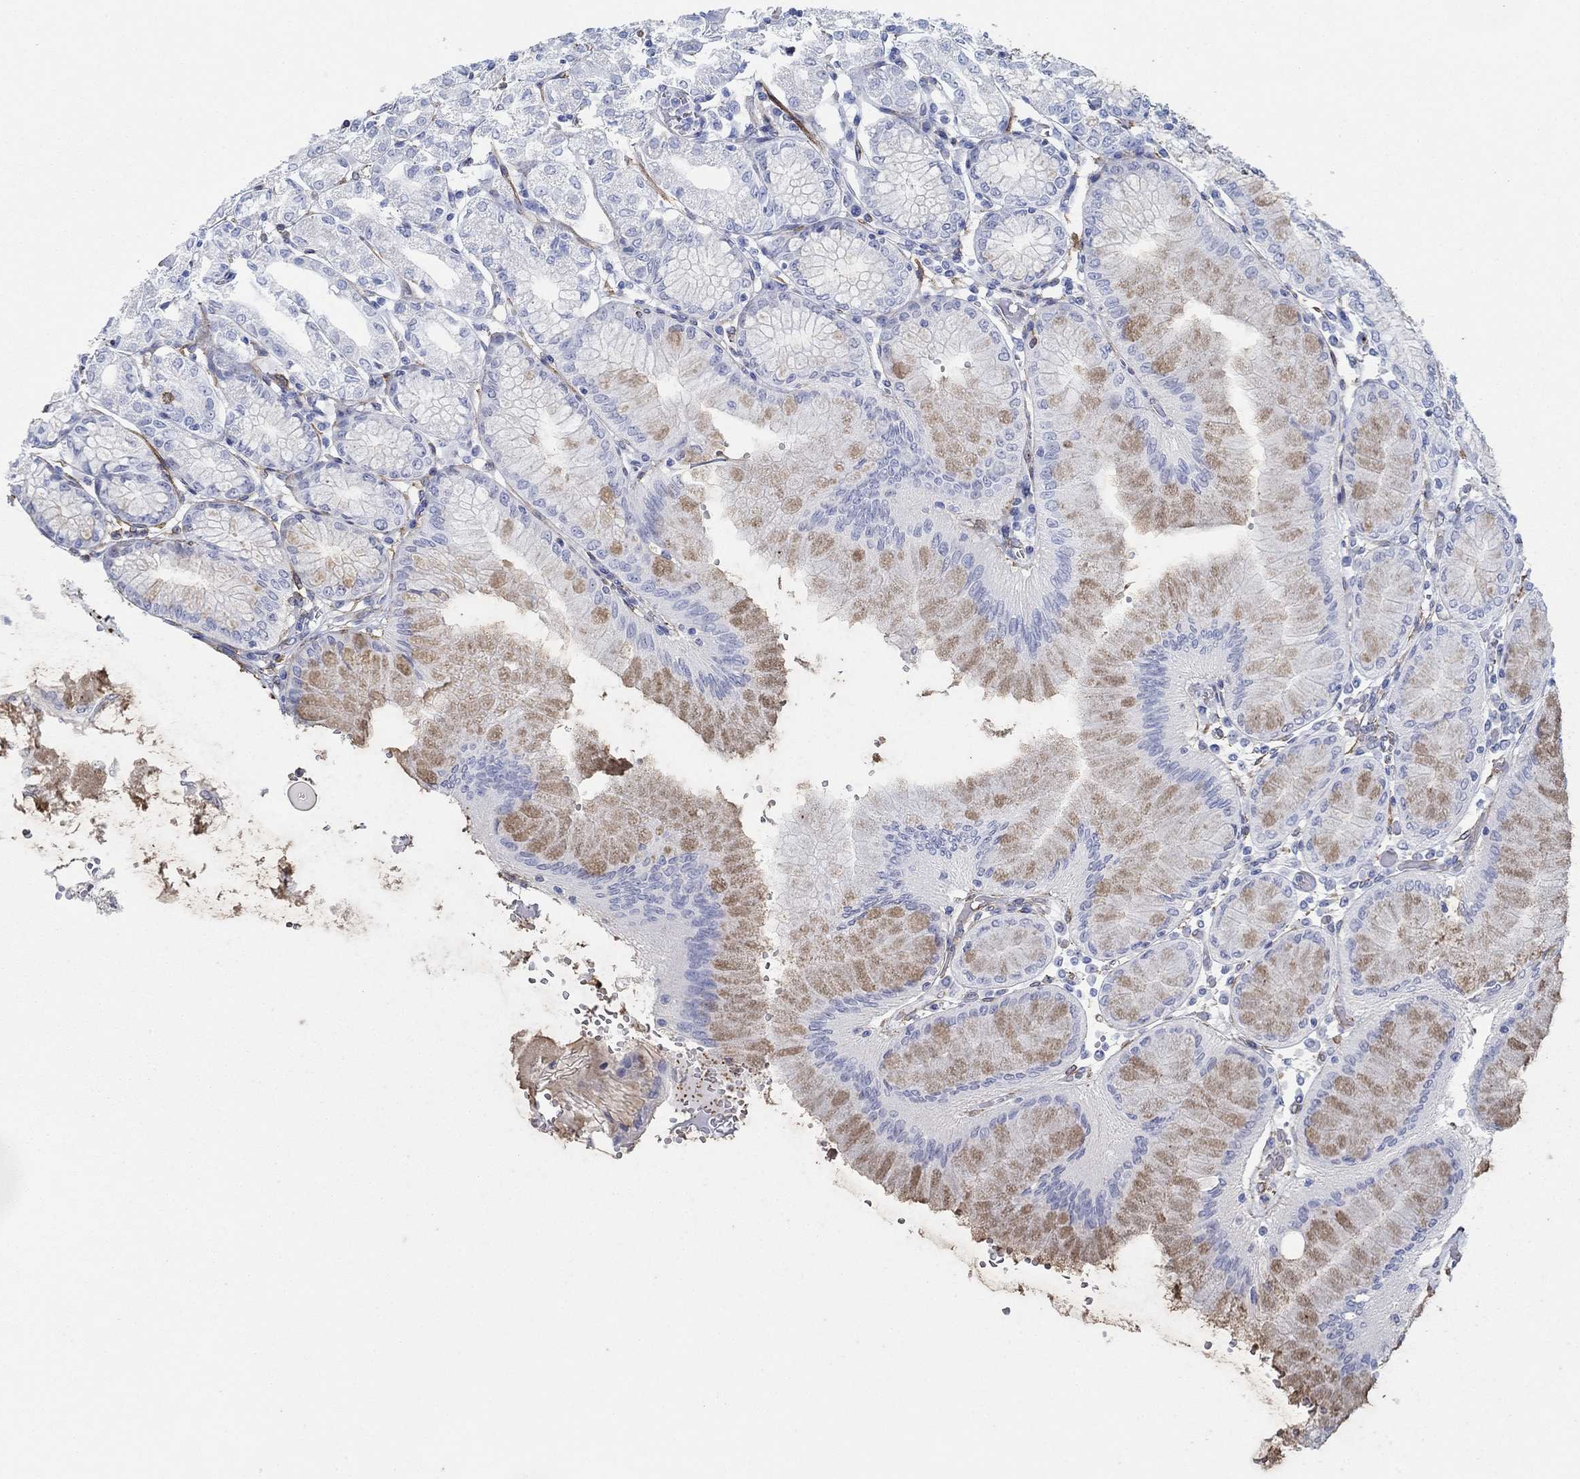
{"staining": {"intensity": "moderate", "quantity": "<25%", "location": "cytoplasmic/membranous"}, "tissue": "stomach", "cell_type": "Glandular cells", "image_type": "normal", "snomed": [{"axis": "morphology", "description": "Normal tissue, NOS"}, {"axis": "topography", "description": "Skeletal muscle"}, {"axis": "topography", "description": "Stomach"}], "caption": "A high-resolution histopathology image shows immunohistochemistry (IHC) staining of benign stomach, which reveals moderate cytoplasmic/membranous expression in about <25% of glandular cells.", "gene": "STC2", "patient": {"sex": "female", "age": 57}}